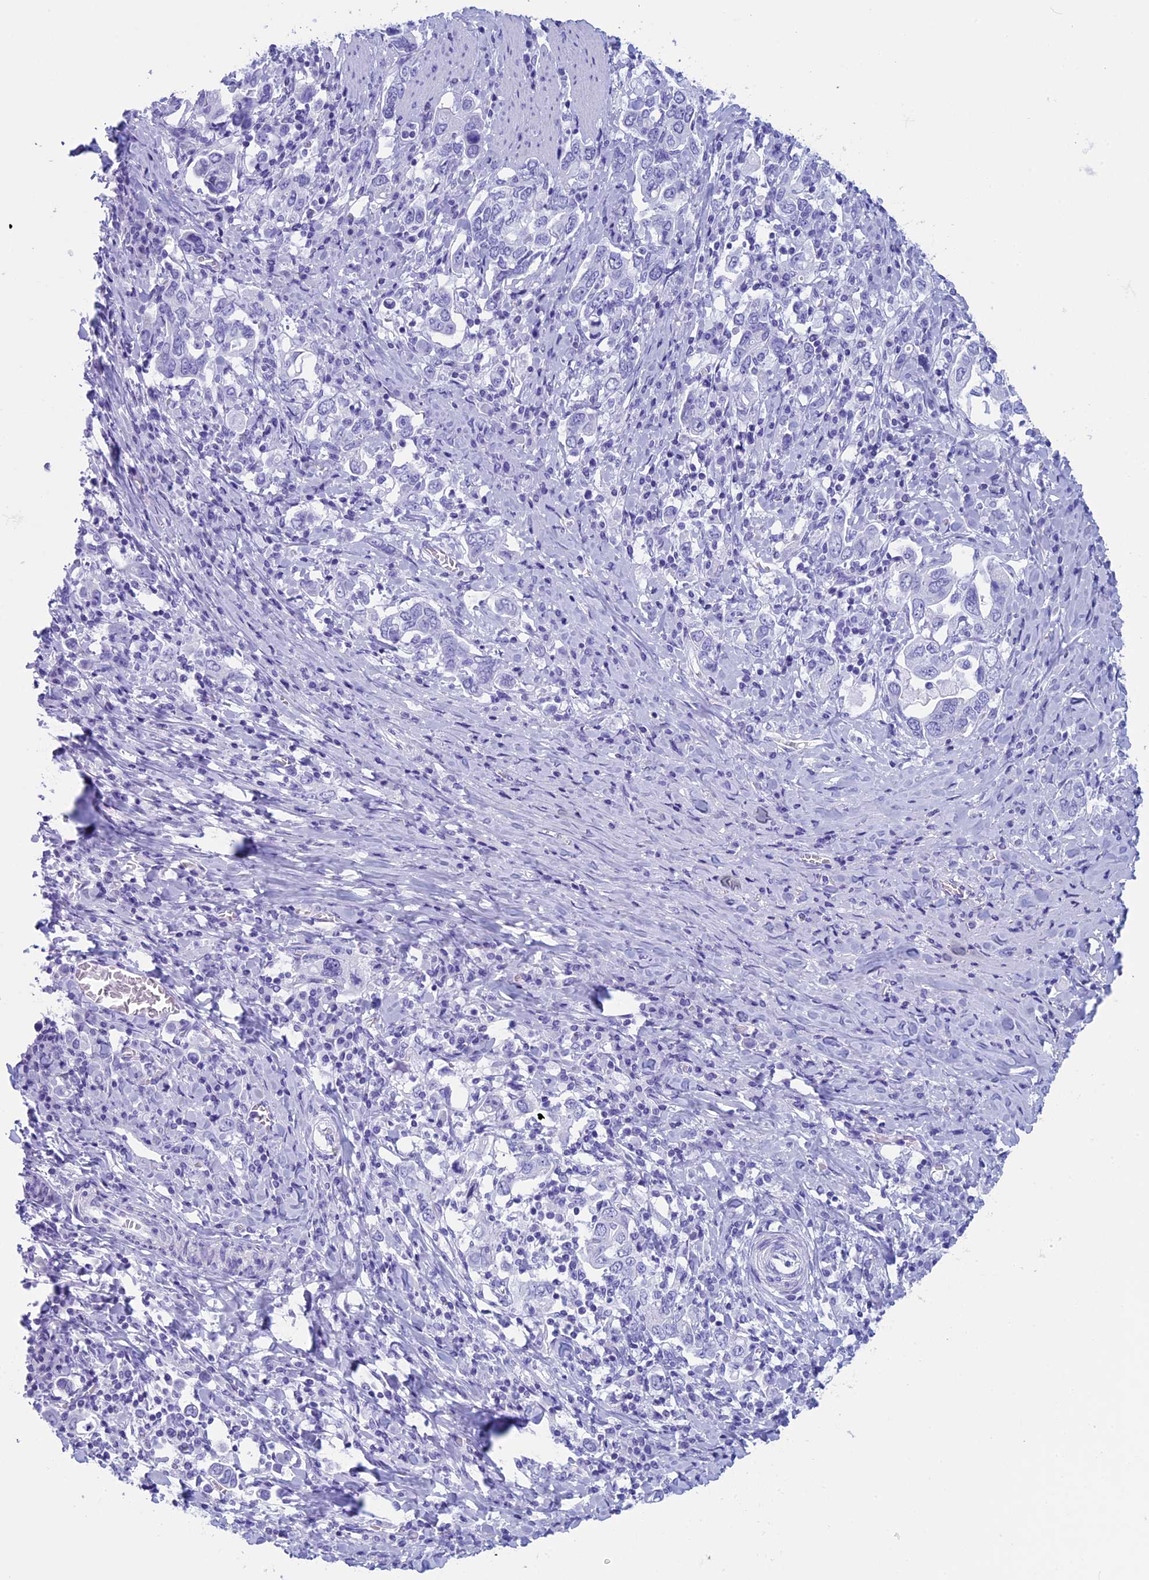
{"staining": {"intensity": "negative", "quantity": "none", "location": "none"}, "tissue": "stomach cancer", "cell_type": "Tumor cells", "image_type": "cancer", "snomed": [{"axis": "morphology", "description": "Adenocarcinoma, NOS"}, {"axis": "topography", "description": "Stomach, upper"}, {"axis": "topography", "description": "Stomach"}], "caption": "This is an immunohistochemistry photomicrograph of stomach adenocarcinoma. There is no staining in tumor cells.", "gene": "FAM169A", "patient": {"sex": "male", "age": 62}}